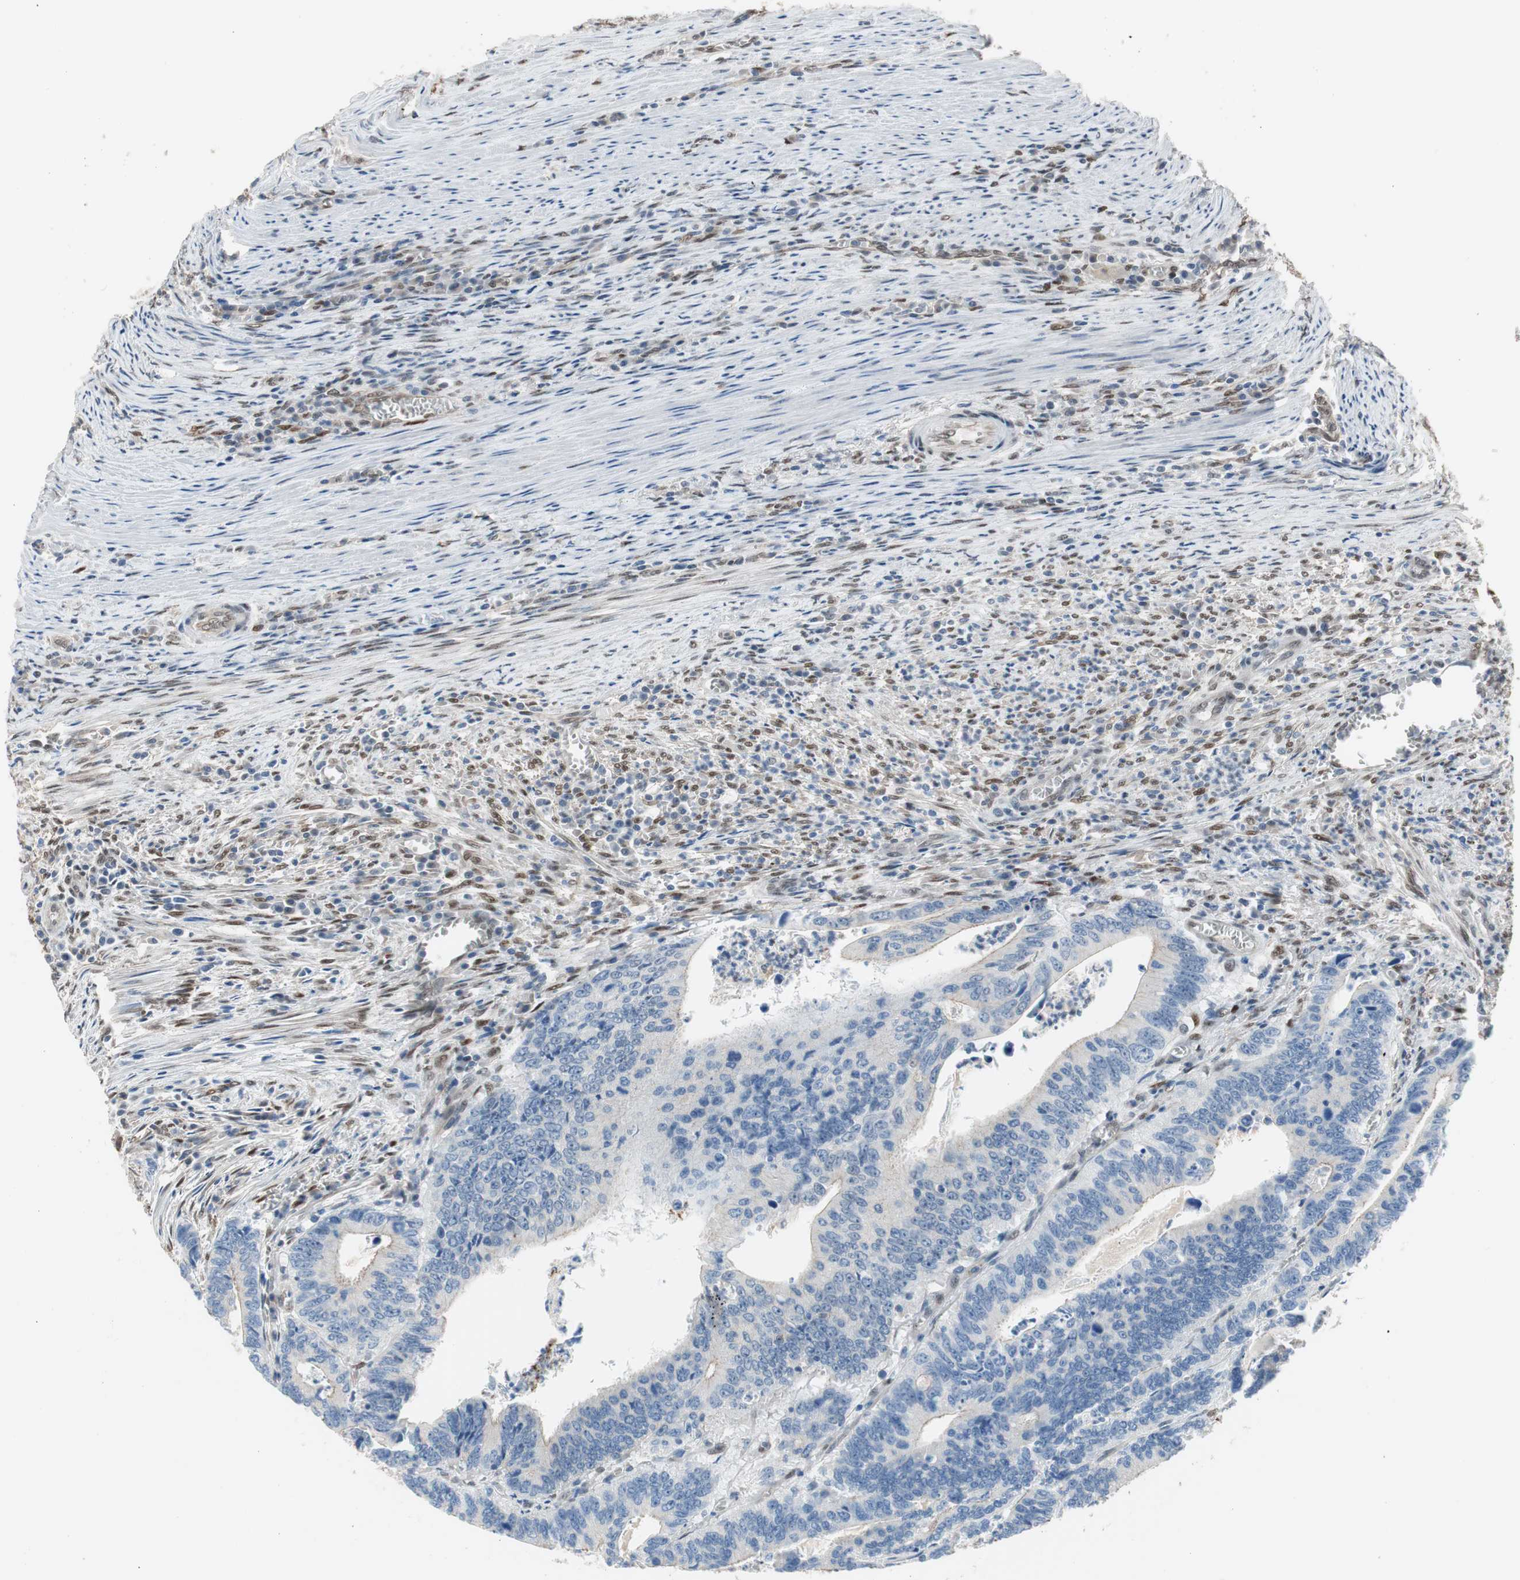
{"staining": {"intensity": "negative", "quantity": "none", "location": "none"}, "tissue": "colorectal cancer", "cell_type": "Tumor cells", "image_type": "cancer", "snomed": [{"axis": "morphology", "description": "Adenocarcinoma, NOS"}, {"axis": "topography", "description": "Colon"}], "caption": "Immunohistochemistry photomicrograph of human colorectal cancer (adenocarcinoma) stained for a protein (brown), which reveals no positivity in tumor cells.", "gene": "PML", "patient": {"sex": "male", "age": 72}}